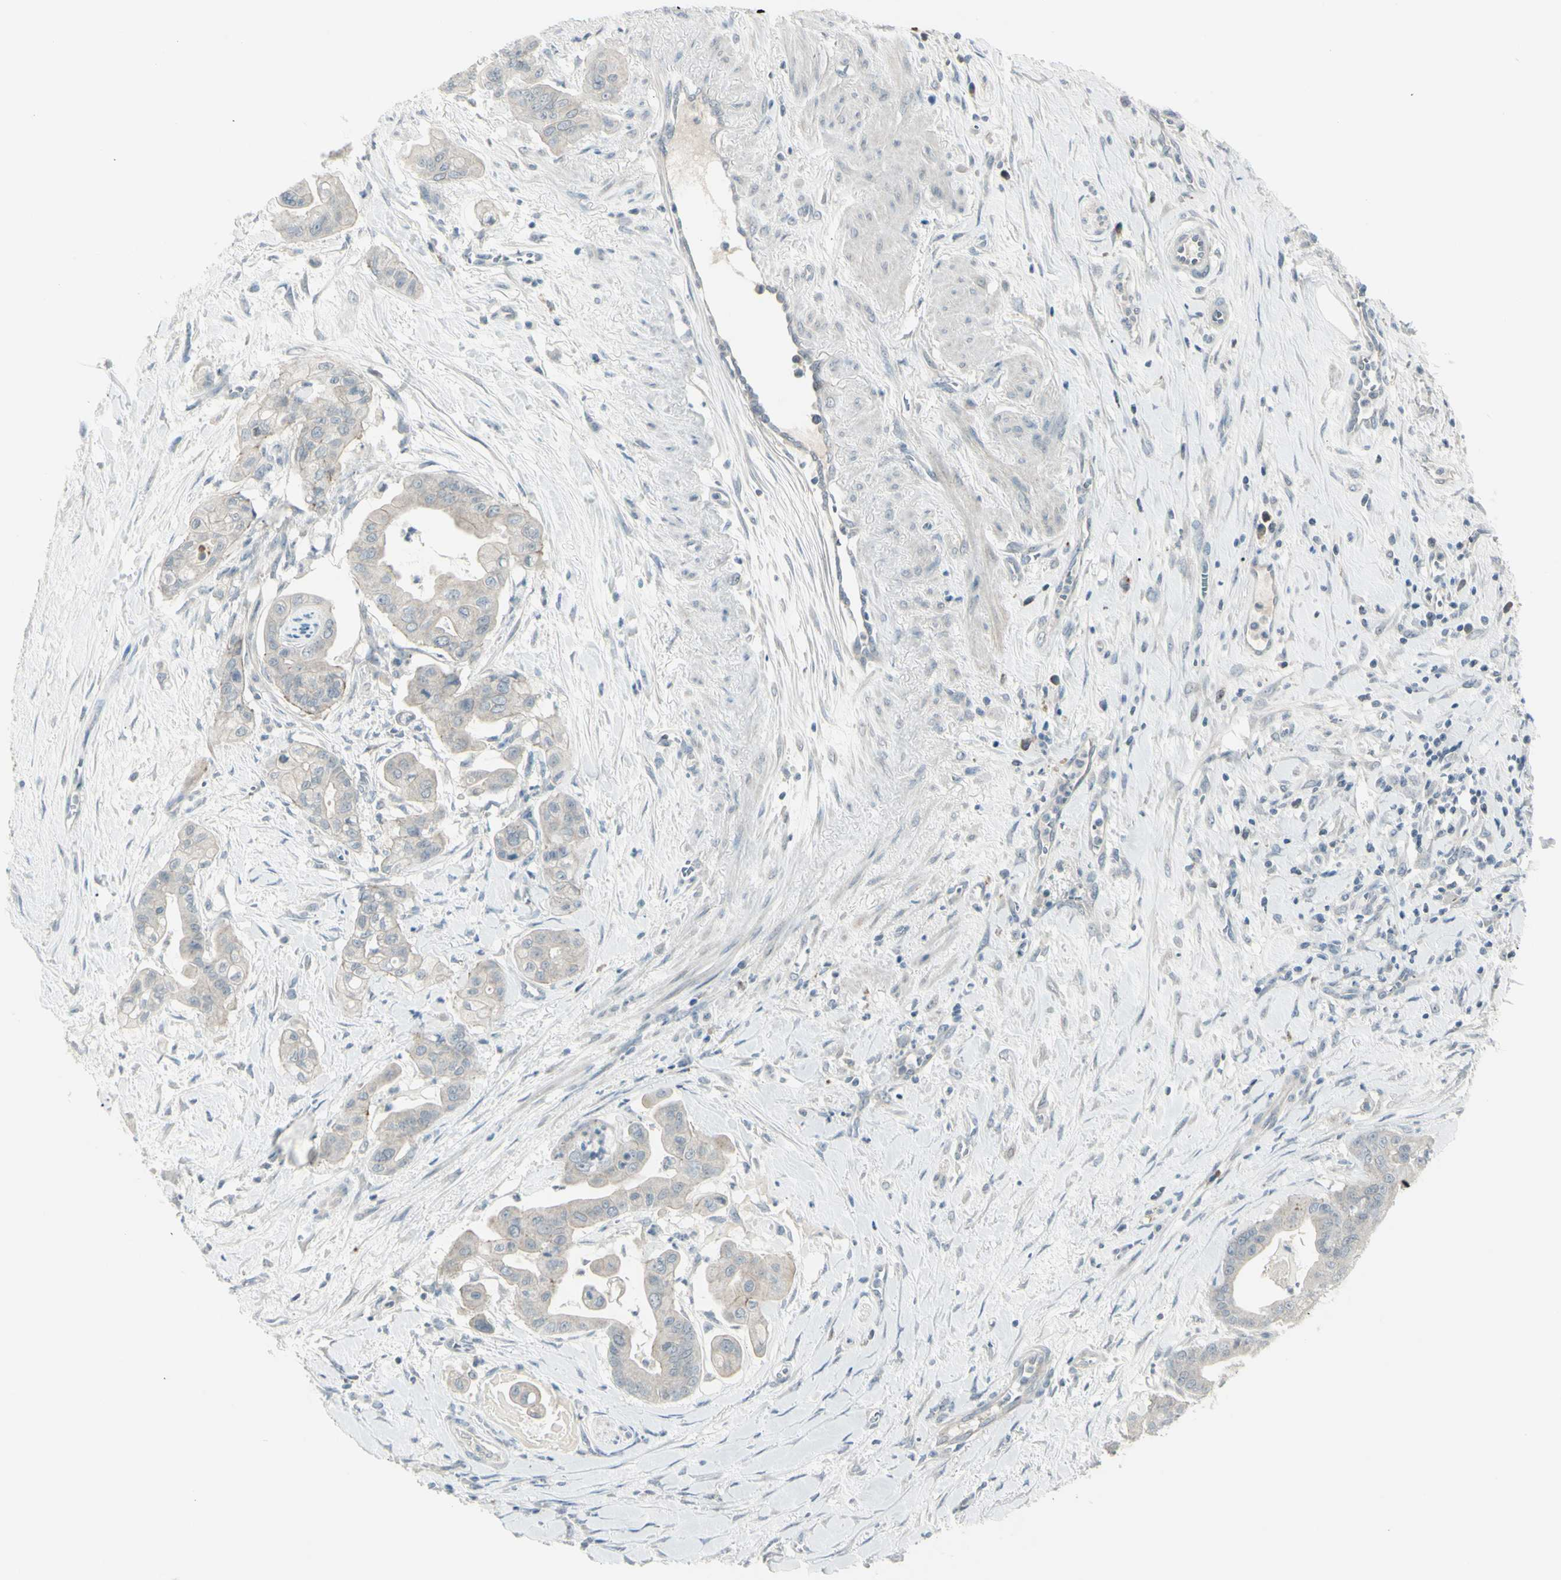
{"staining": {"intensity": "negative", "quantity": "none", "location": "none"}, "tissue": "pancreatic cancer", "cell_type": "Tumor cells", "image_type": "cancer", "snomed": [{"axis": "morphology", "description": "Adenocarcinoma, NOS"}, {"axis": "topography", "description": "Pancreas"}], "caption": "This is an immunohistochemistry (IHC) histopathology image of human pancreatic cancer (adenocarcinoma). There is no positivity in tumor cells.", "gene": "SH3GL2", "patient": {"sex": "female", "age": 75}}